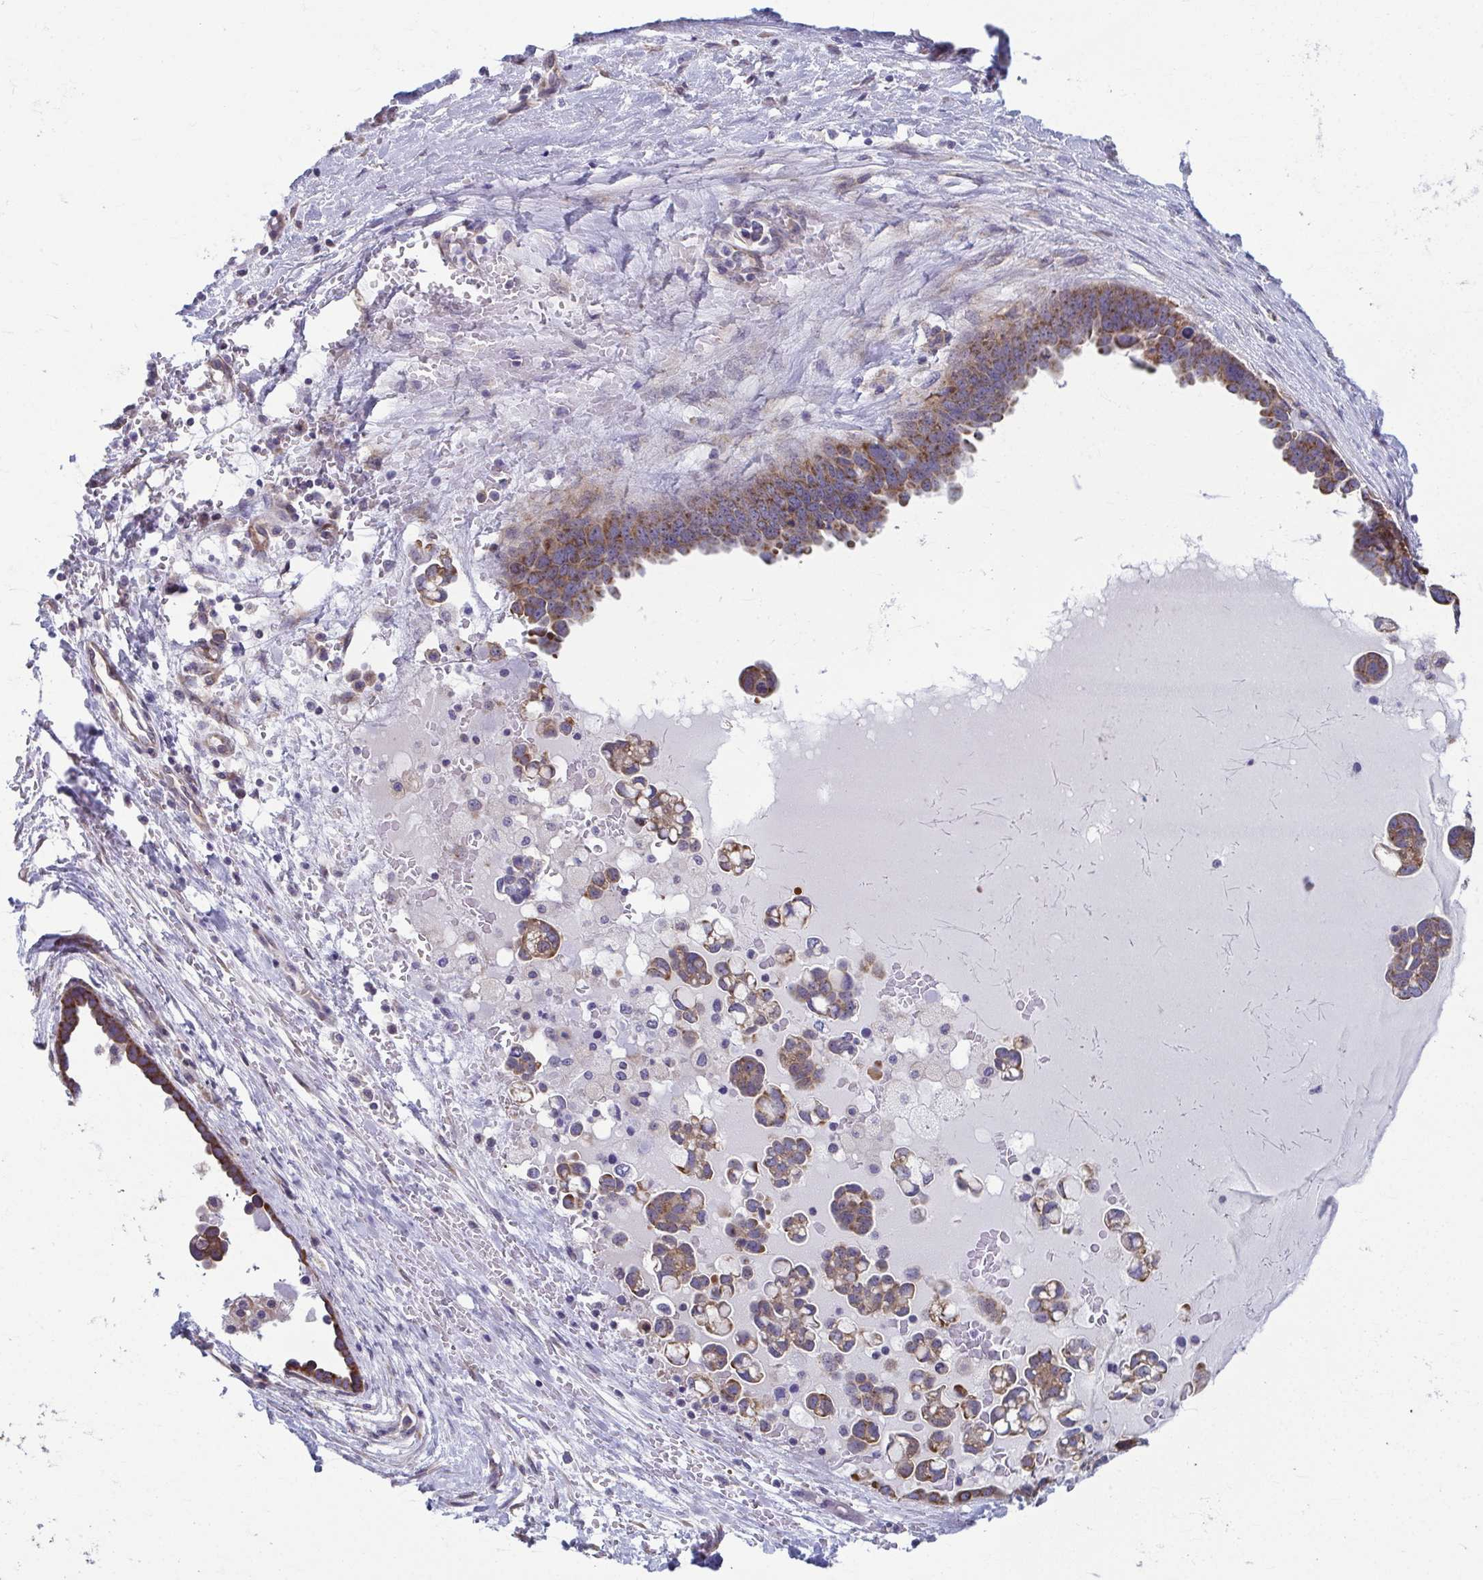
{"staining": {"intensity": "moderate", "quantity": ">75%", "location": "cytoplasmic/membranous"}, "tissue": "ovarian cancer", "cell_type": "Tumor cells", "image_type": "cancer", "snomed": [{"axis": "morphology", "description": "Cystadenocarcinoma, serous, NOS"}, {"axis": "topography", "description": "Ovary"}], "caption": "Tumor cells reveal medium levels of moderate cytoplasmic/membranous expression in approximately >75% of cells in ovarian cancer. The protein of interest is shown in brown color, while the nuclei are stained blue.", "gene": "TMEM108", "patient": {"sex": "female", "age": 54}}